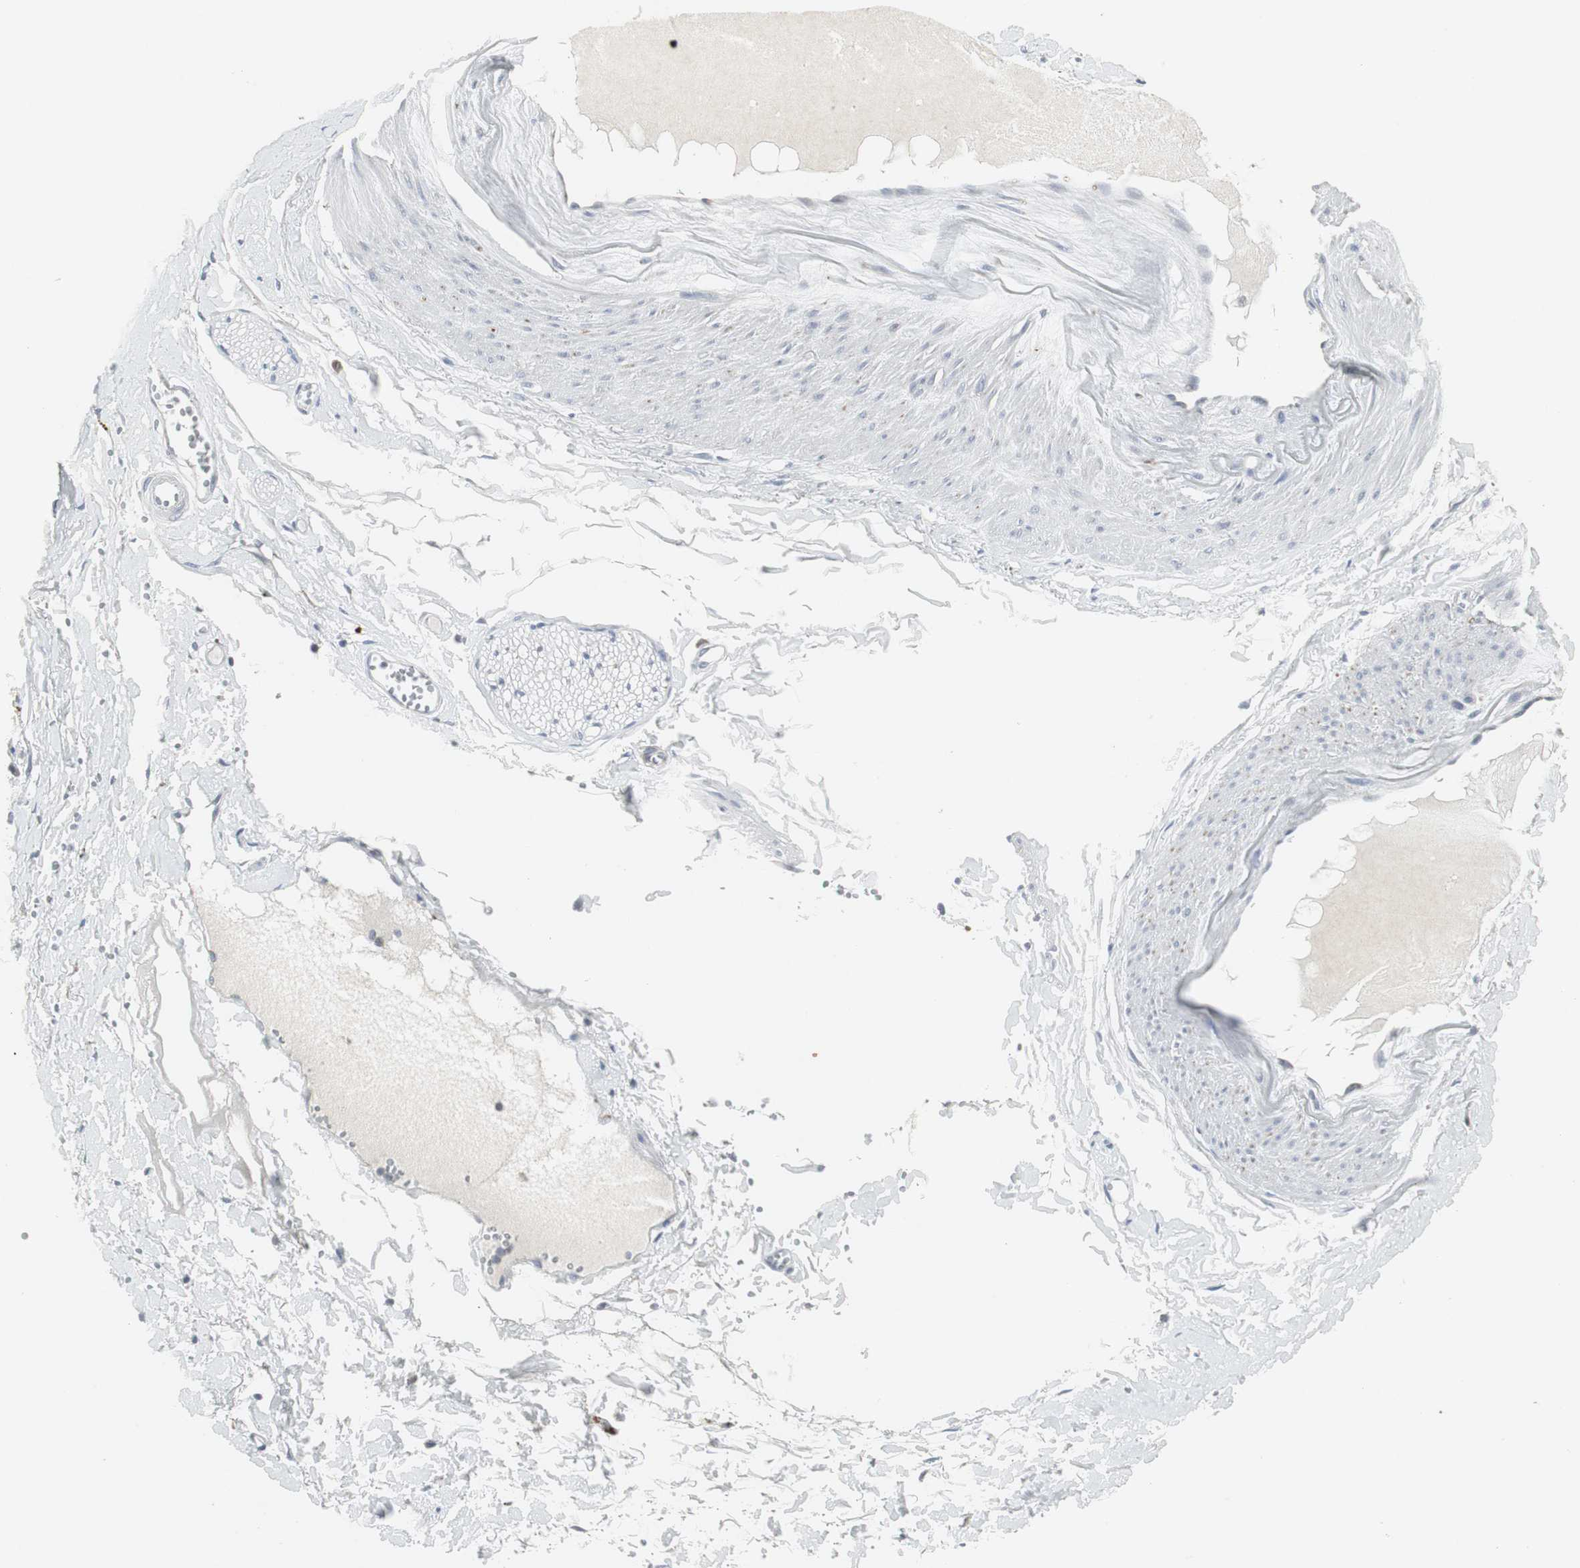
{"staining": {"intensity": "negative", "quantity": "none", "location": "none"}, "tissue": "adipose tissue", "cell_type": "Adipocytes", "image_type": "normal", "snomed": [{"axis": "morphology", "description": "Normal tissue, NOS"}, {"axis": "morphology", "description": "Inflammation, NOS"}, {"axis": "topography", "description": "Salivary gland"}, {"axis": "topography", "description": "Peripheral nerve tissue"}], "caption": "Immunohistochemical staining of unremarkable human adipose tissue shows no significant staining in adipocytes. (DAB immunohistochemistry (IHC) visualized using brightfield microscopy, high magnification).", "gene": "NLGN1", "patient": {"sex": "female", "age": 75}}